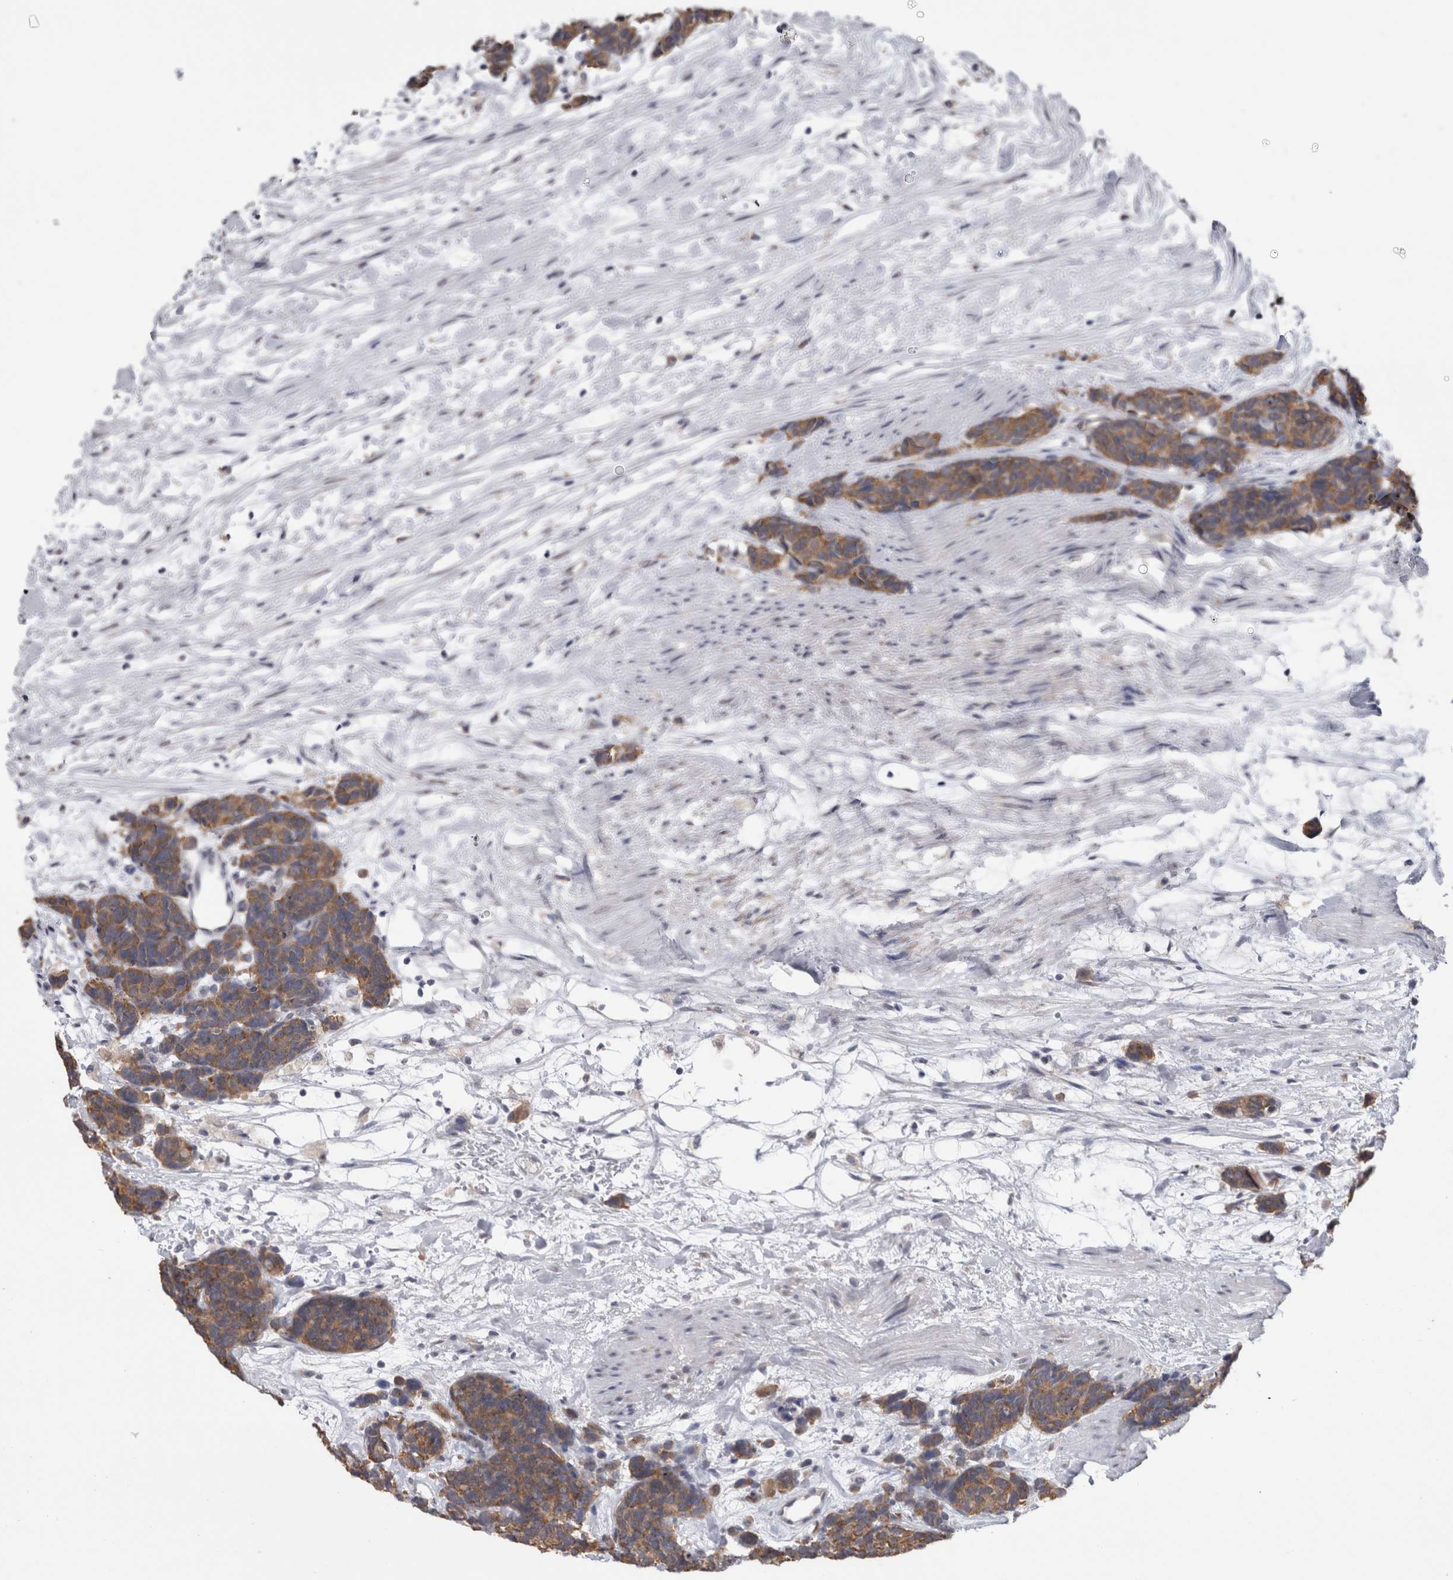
{"staining": {"intensity": "moderate", "quantity": ">75%", "location": "cytoplasmic/membranous"}, "tissue": "carcinoid", "cell_type": "Tumor cells", "image_type": "cancer", "snomed": [{"axis": "morphology", "description": "Carcinoma, NOS"}, {"axis": "morphology", "description": "Carcinoid, malignant, NOS"}, {"axis": "topography", "description": "Urinary bladder"}], "caption": "A micrograph of carcinoid (malignant) stained for a protein exhibits moderate cytoplasmic/membranous brown staining in tumor cells. Immunohistochemistry (ihc) stains the protein of interest in brown and the nuclei are stained blue.", "gene": "DDX6", "patient": {"sex": "male", "age": 57}}